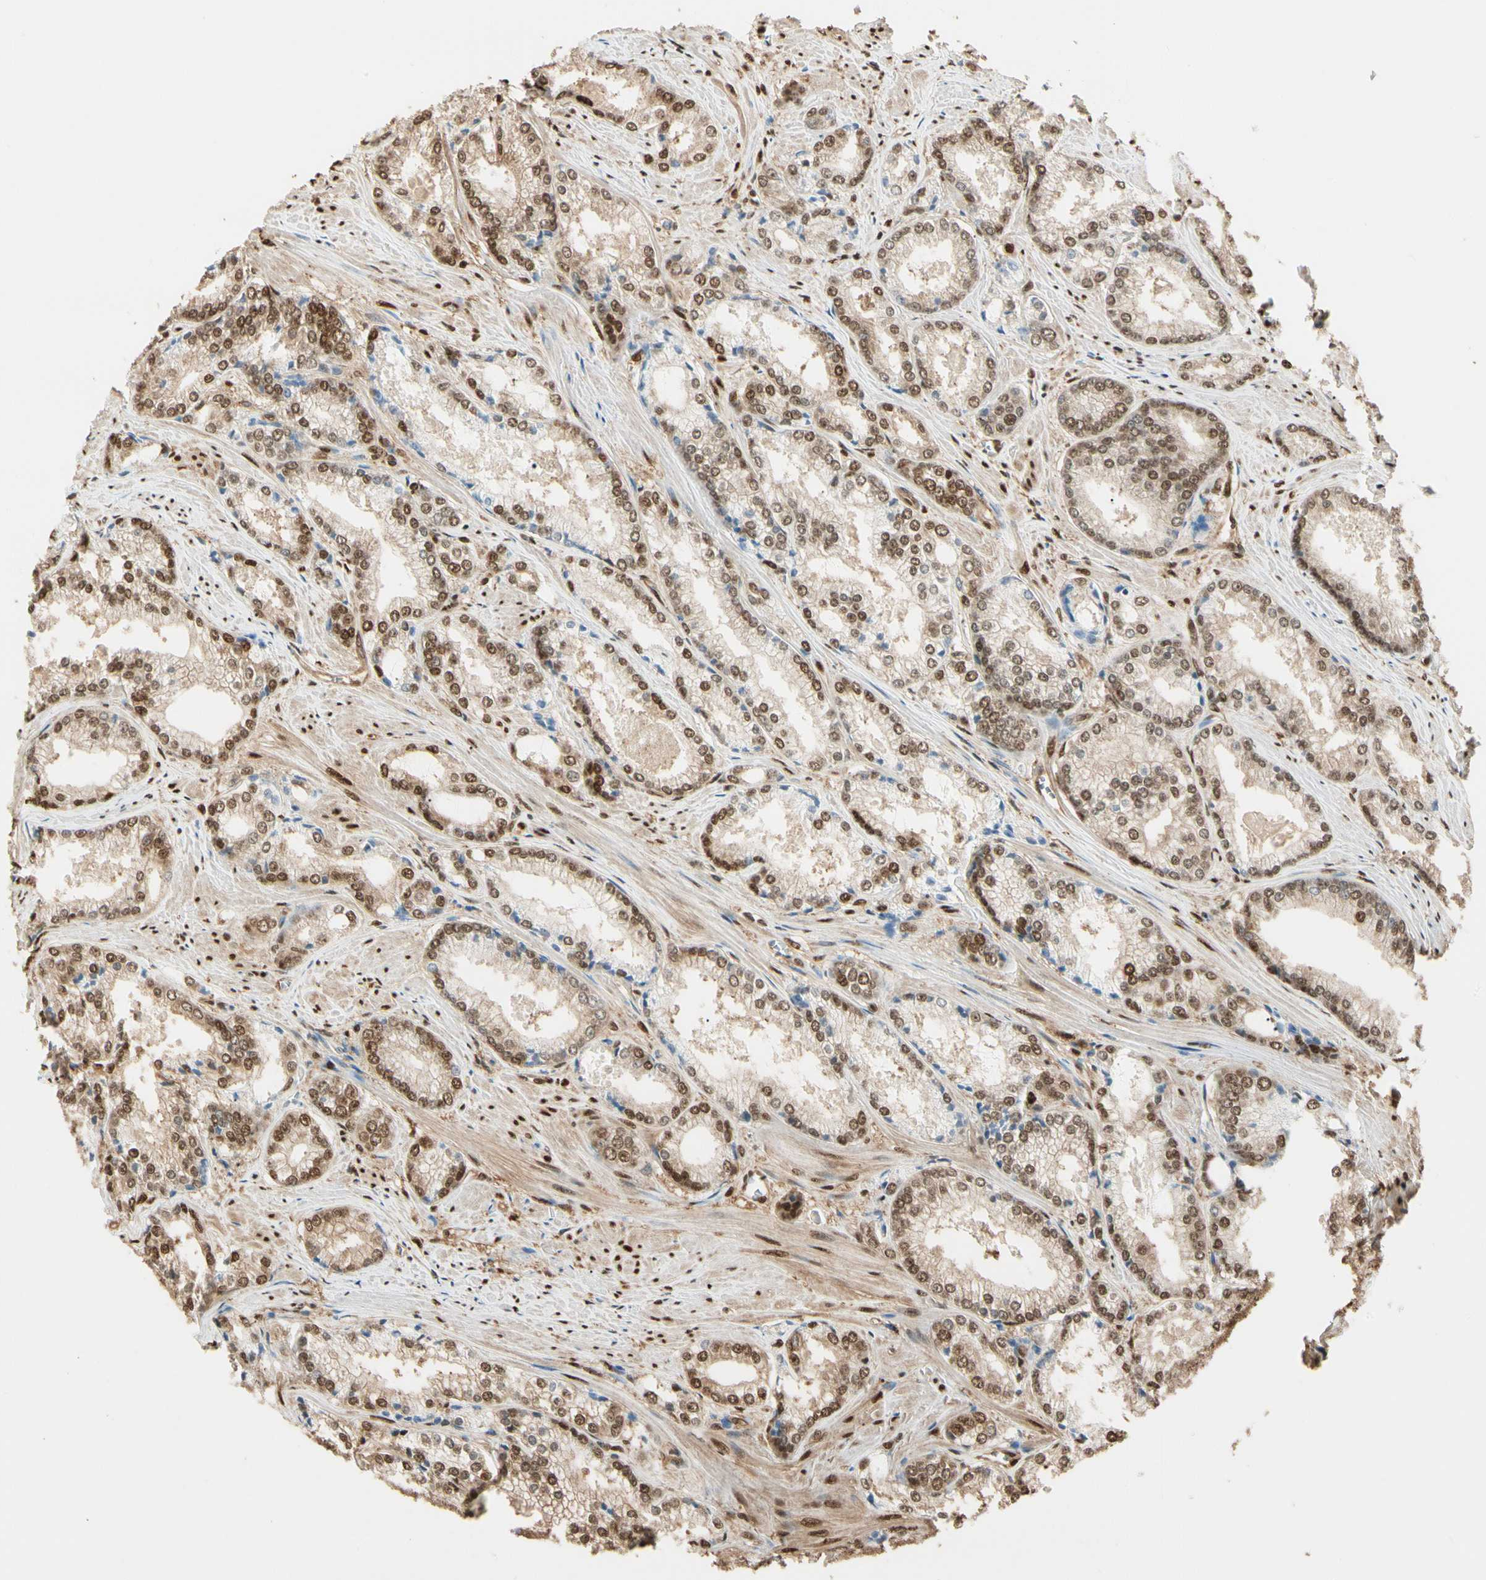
{"staining": {"intensity": "moderate", "quantity": ">75%", "location": "cytoplasmic/membranous,nuclear"}, "tissue": "prostate cancer", "cell_type": "Tumor cells", "image_type": "cancer", "snomed": [{"axis": "morphology", "description": "Adenocarcinoma, Low grade"}, {"axis": "topography", "description": "Prostate"}], "caption": "Human prostate cancer (adenocarcinoma (low-grade)) stained with a protein marker demonstrates moderate staining in tumor cells.", "gene": "PNCK", "patient": {"sex": "male", "age": 64}}